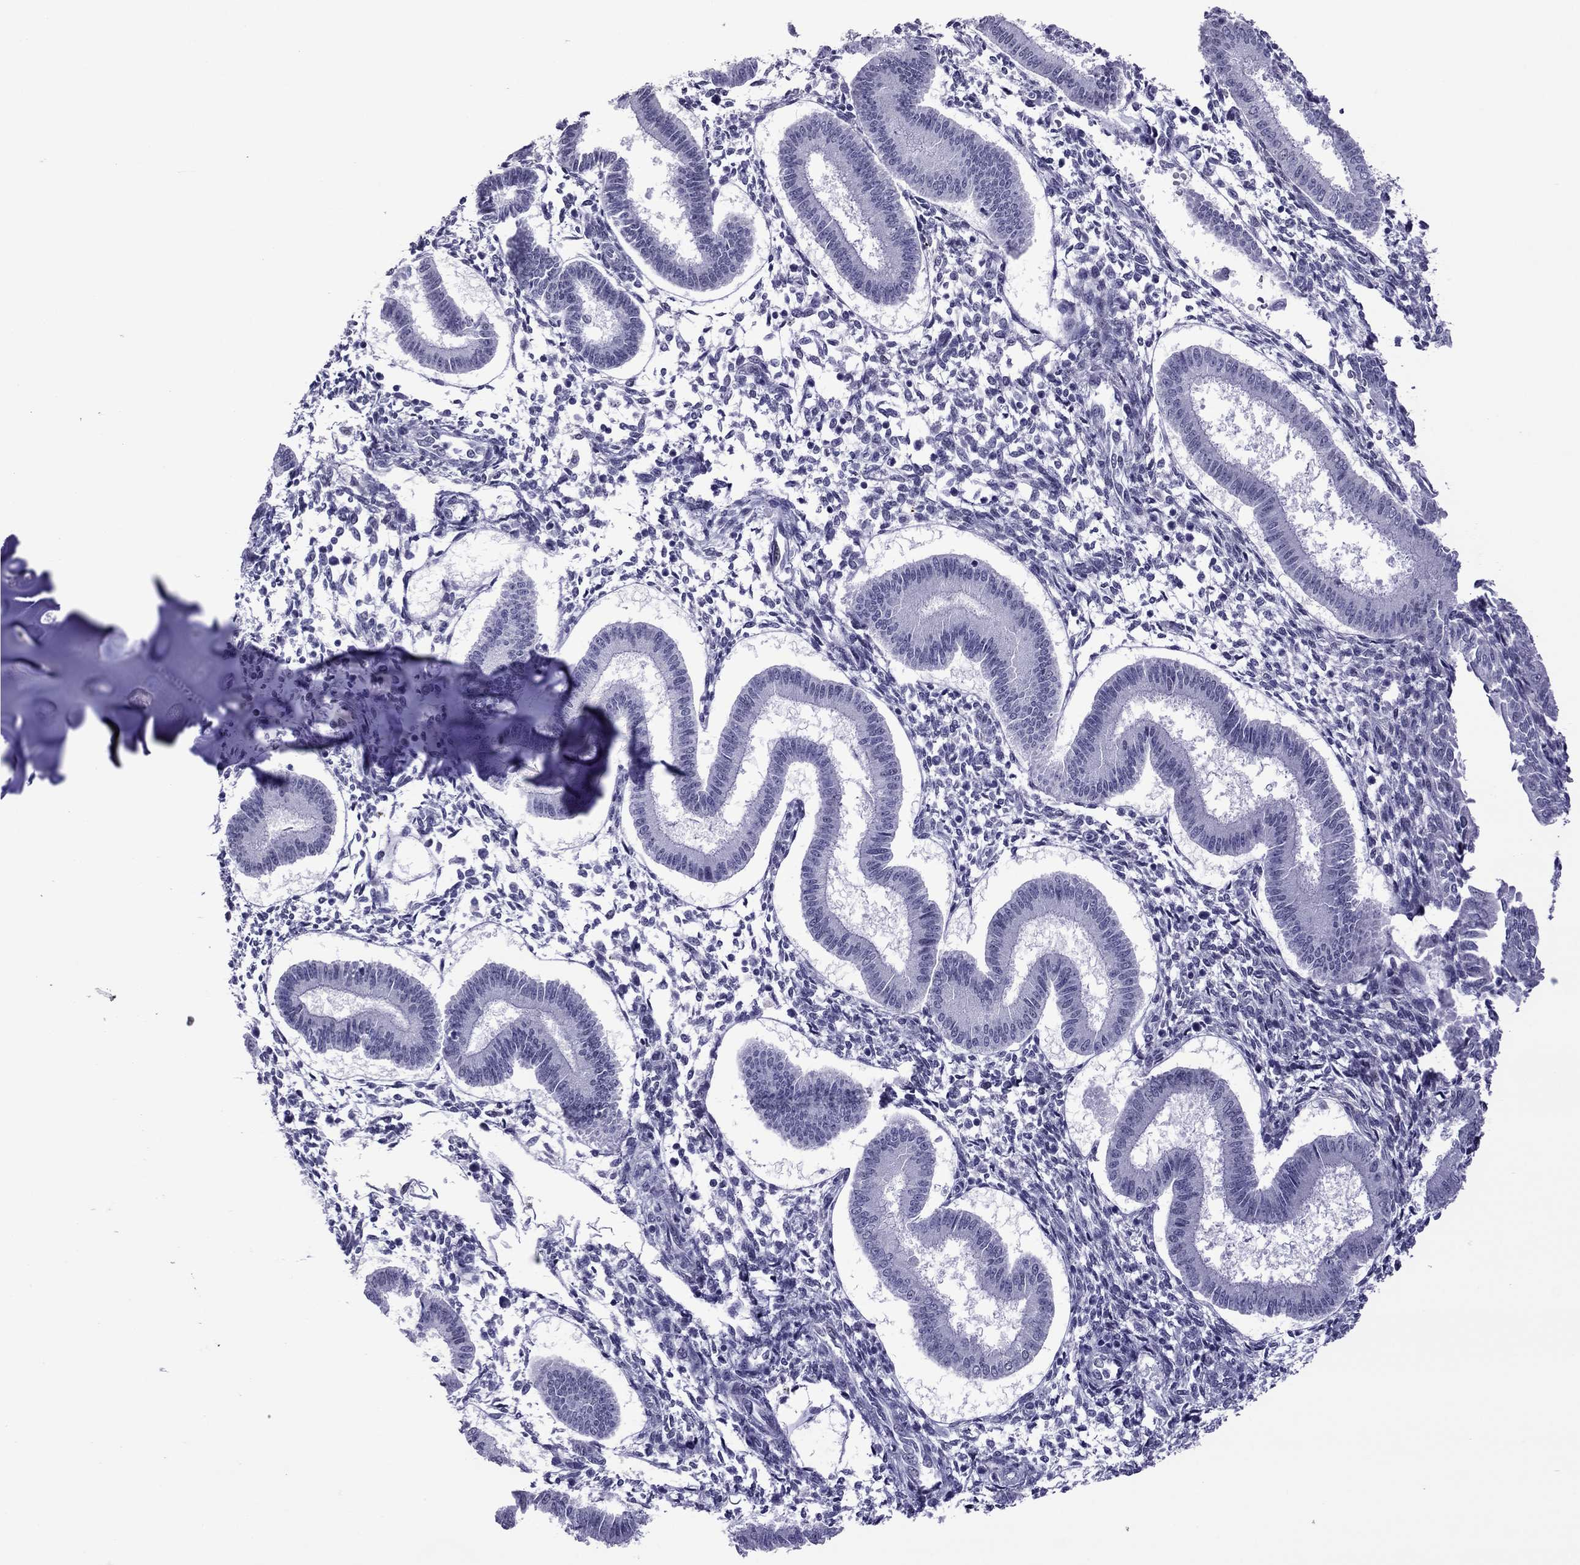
{"staining": {"intensity": "negative", "quantity": "none", "location": "none"}, "tissue": "endometrium", "cell_type": "Cells in endometrial stroma", "image_type": "normal", "snomed": [{"axis": "morphology", "description": "Normal tissue, NOS"}, {"axis": "topography", "description": "Endometrium"}], "caption": "Immunohistochemistry (IHC) image of benign endometrium: endometrium stained with DAB reveals no significant protein staining in cells in endometrial stroma.", "gene": "ZNF646", "patient": {"sex": "female", "age": 43}}